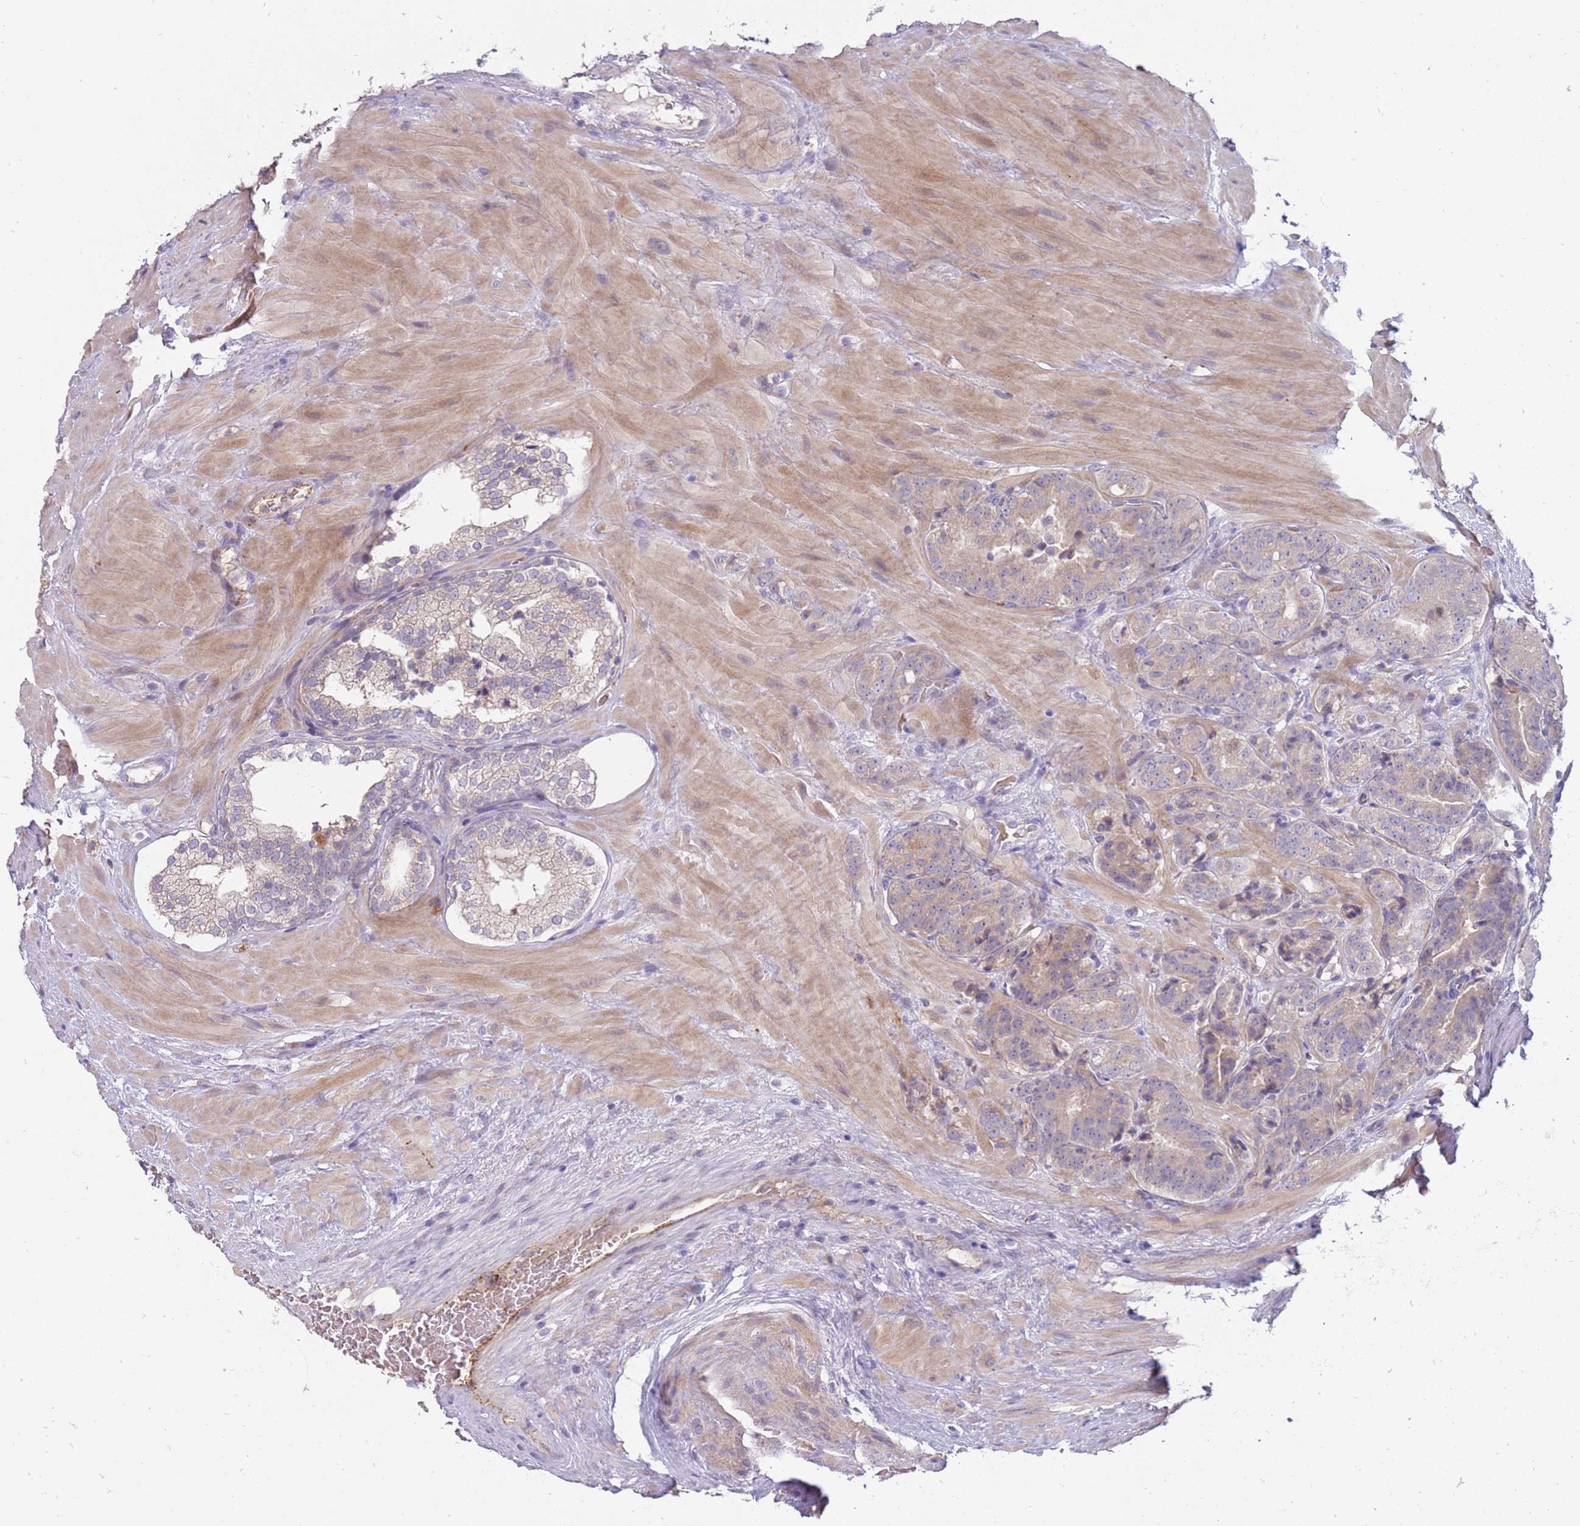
{"staining": {"intensity": "weak", "quantity": "<25%", "location": "cytoplasmic/membranous"}, "tissue": "prostate cancer", "cell_type": "Tumor cells", "image_type": "cancer", "snomed": [{"axis": "morphology", "description": "Adenocarcinoma, High grade"}, {"axis": "topography", "description": "Prostate"}], "caption": "DAB immunohistochemical staining of human adenocarcinoma (high-grade) (prostate) shows no significant expression in tumor cells.", "gene": "NMUR2", "patient": {"sex": "male", "age": 63}}